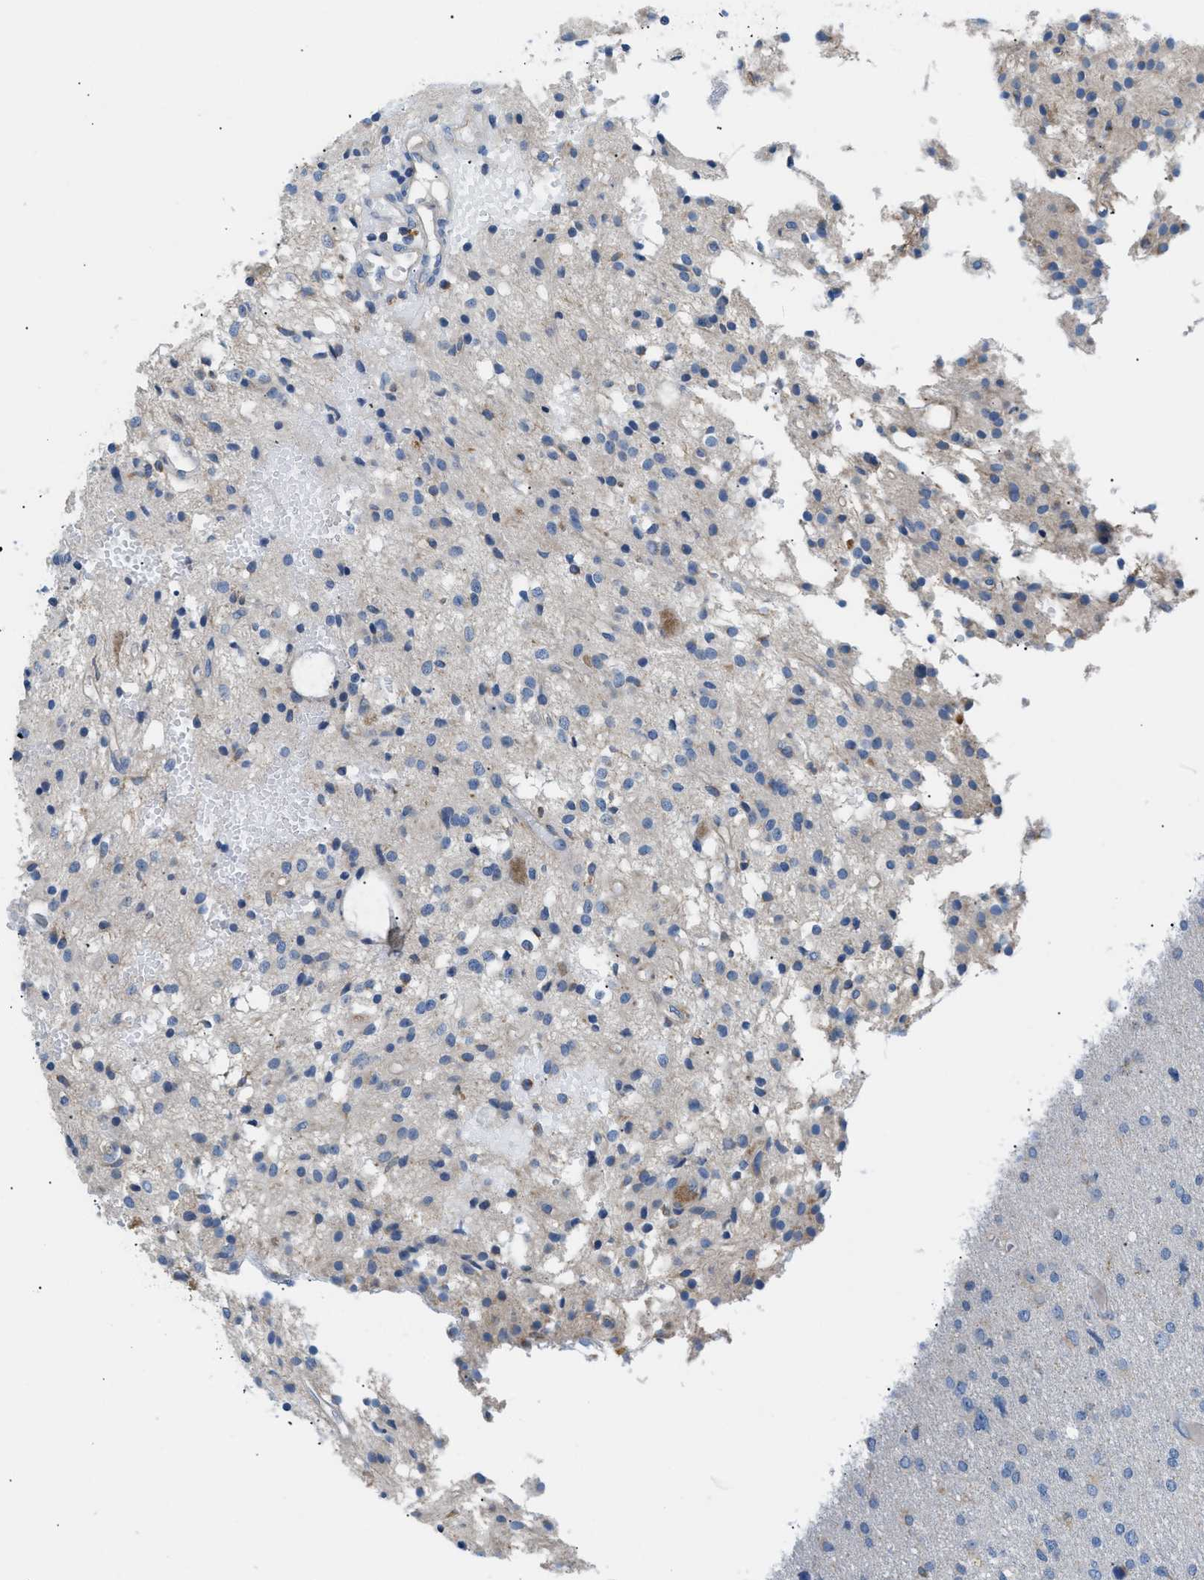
{"staining": {"intensity": "negative", "quantity": "none", "location": "none"}, "tissue": "glioma", "cell_type": "Tumor cells", "image_type": "cancer", "snomed": [{"axis": "morphology", "description": "Glioma, malignant, High grade"}, {"axis": "topography", "description": "Brain"}], "caption": "High power microscopy micrograph of an immunohistochemistry (IHC) histopathology image of malignant glioma (high-grade), revealing no significant expression in tumor cells.", "gene": "ILDR1", "patient": {"sex": "female", "age": 59}}